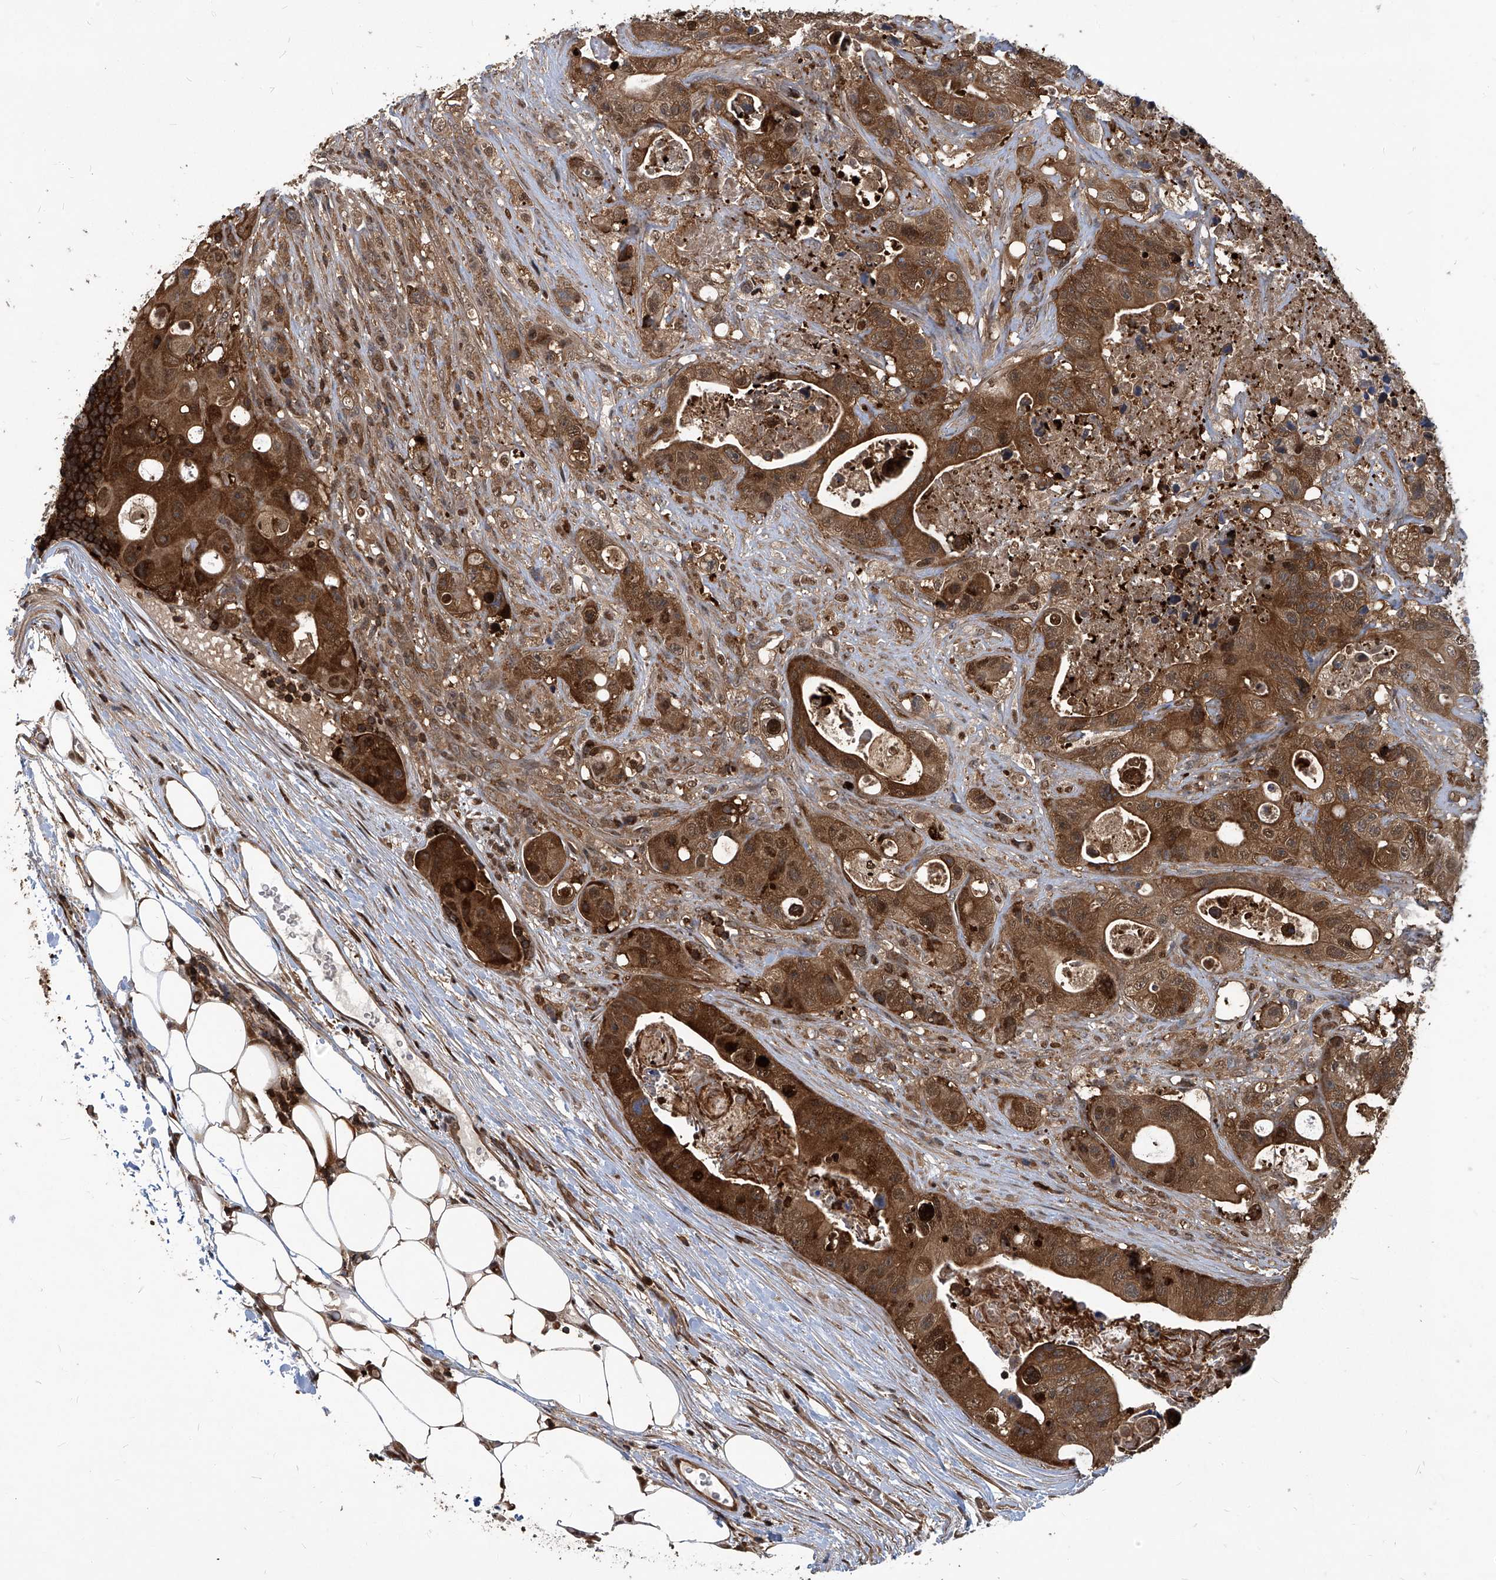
{"staining": {"intensity": "moderate", "quantity": ">75%", "location": "cytoplasmic/membranous,nuclear"}, "tissue": "colorectal cancer", "cell_type": "Tumor cells", "image_type": "cancer", "snomed": [{"axis": "morphology", "description": "Adenocarcinoma, NOS"}, {"axis": "topography", "description": "Colon"}], "caption": "Immunohistochemical staining of colorectal adenocarcinoma demonstrates moderate cytoplasmic/membranous and nuclear protein staining in approximately >75% of tumor cells. Immunohistochemistry (ihc) stains the protein of interest in brown and the nuclei are stained blue.", "gene": "PSMB1", "patient": {"sex": "female", "age": 46}}